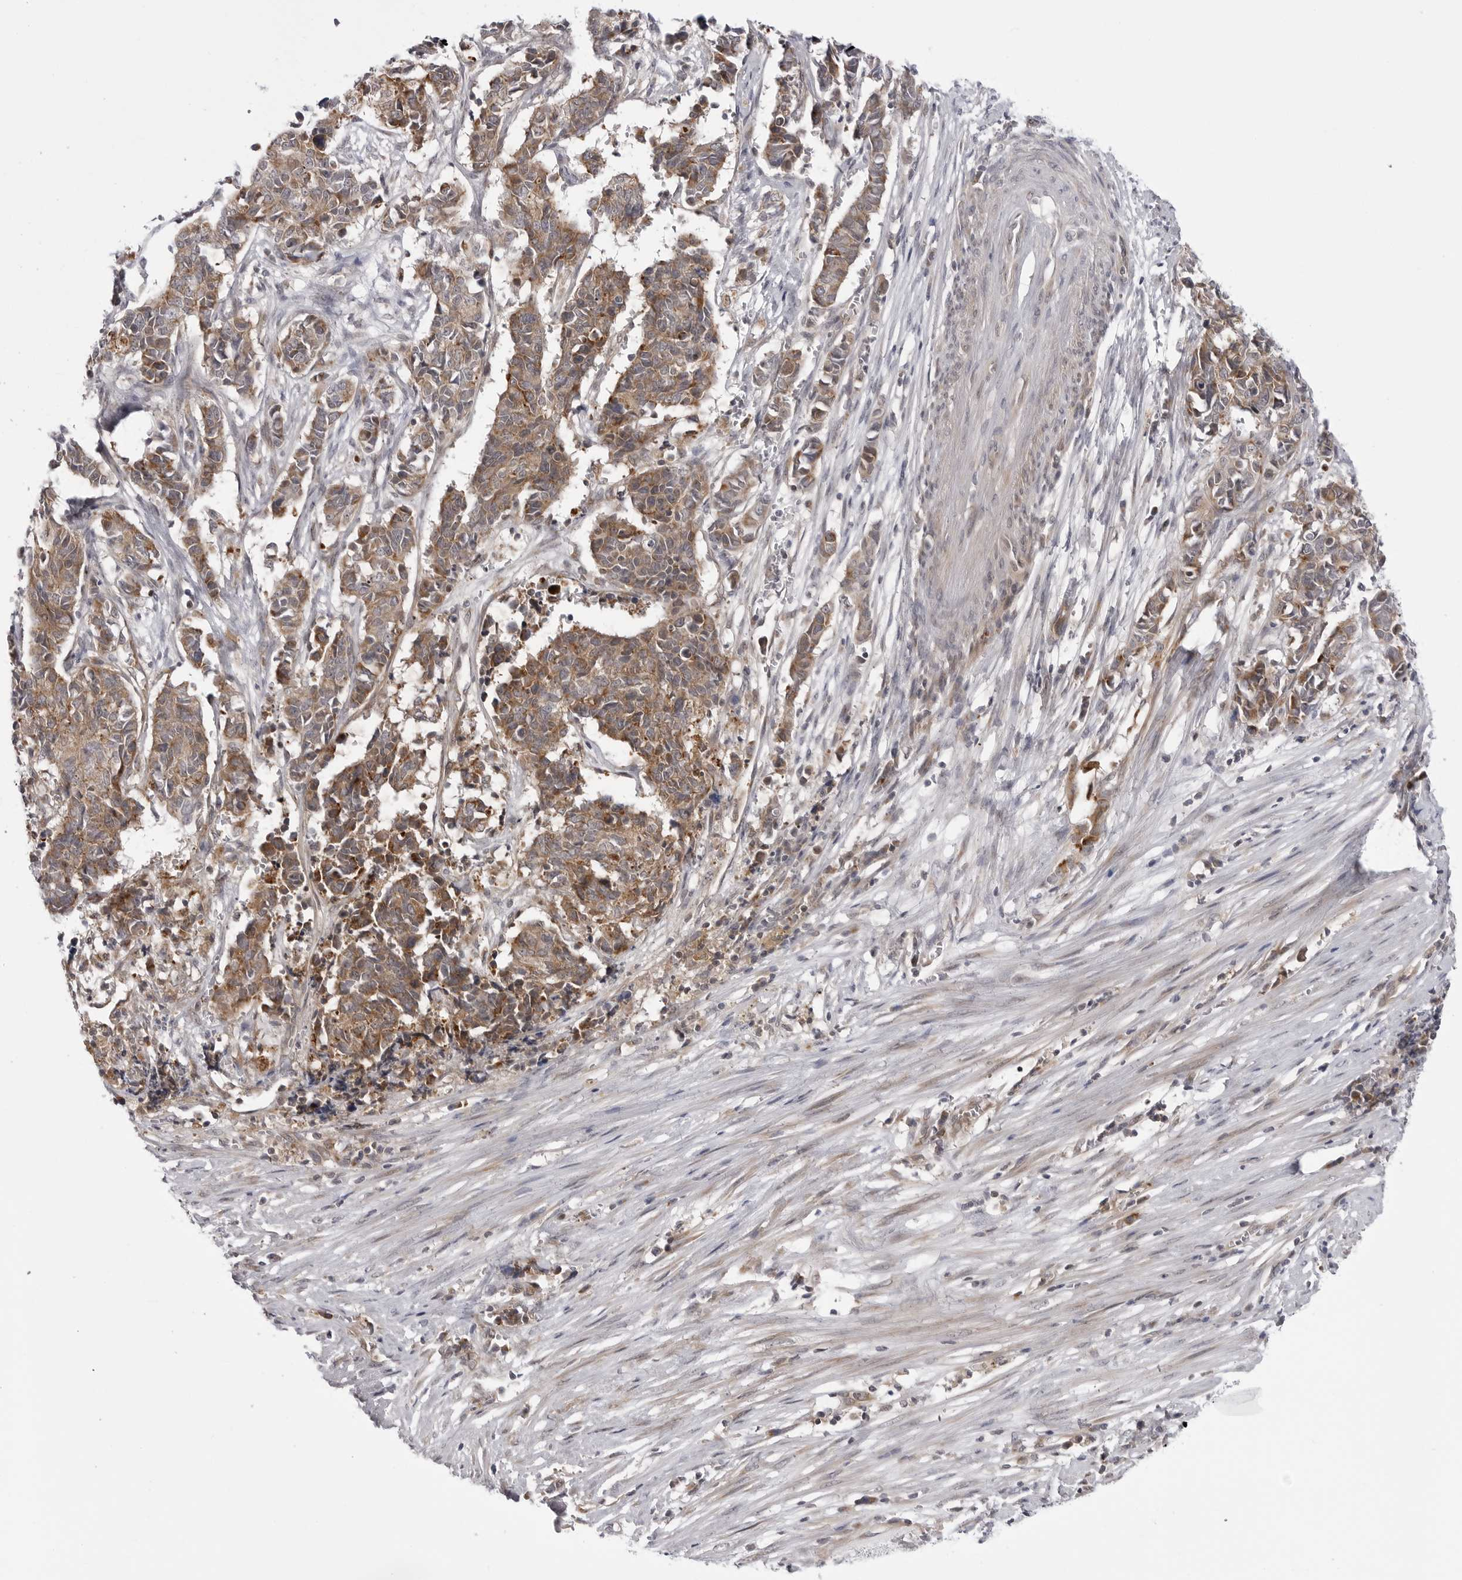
{"staining": {"intensity": "moderate", "quantity": ">75%", "location": "cytoplasmic/membranous"}, "tissue": "cervical cancer", "cell_type": "Tumor cells", "image_type": "cancer", "snomed": [{"axis": "morphology", "description": "Normal tissue, NOS"}, {"axis": "morphology", "description": "Squamous cell carcinoma, NOS"}, {"axis": "topography", "description": "Cervix"}], "caption": "Protein staining of cervical squamous cell carcinoma tissue shows moderate cytoplasmic/membranous positivity in about >75% of tumor cells.", "gene": "CCDC18", "patient": {"sex": "female", "age": 35}}